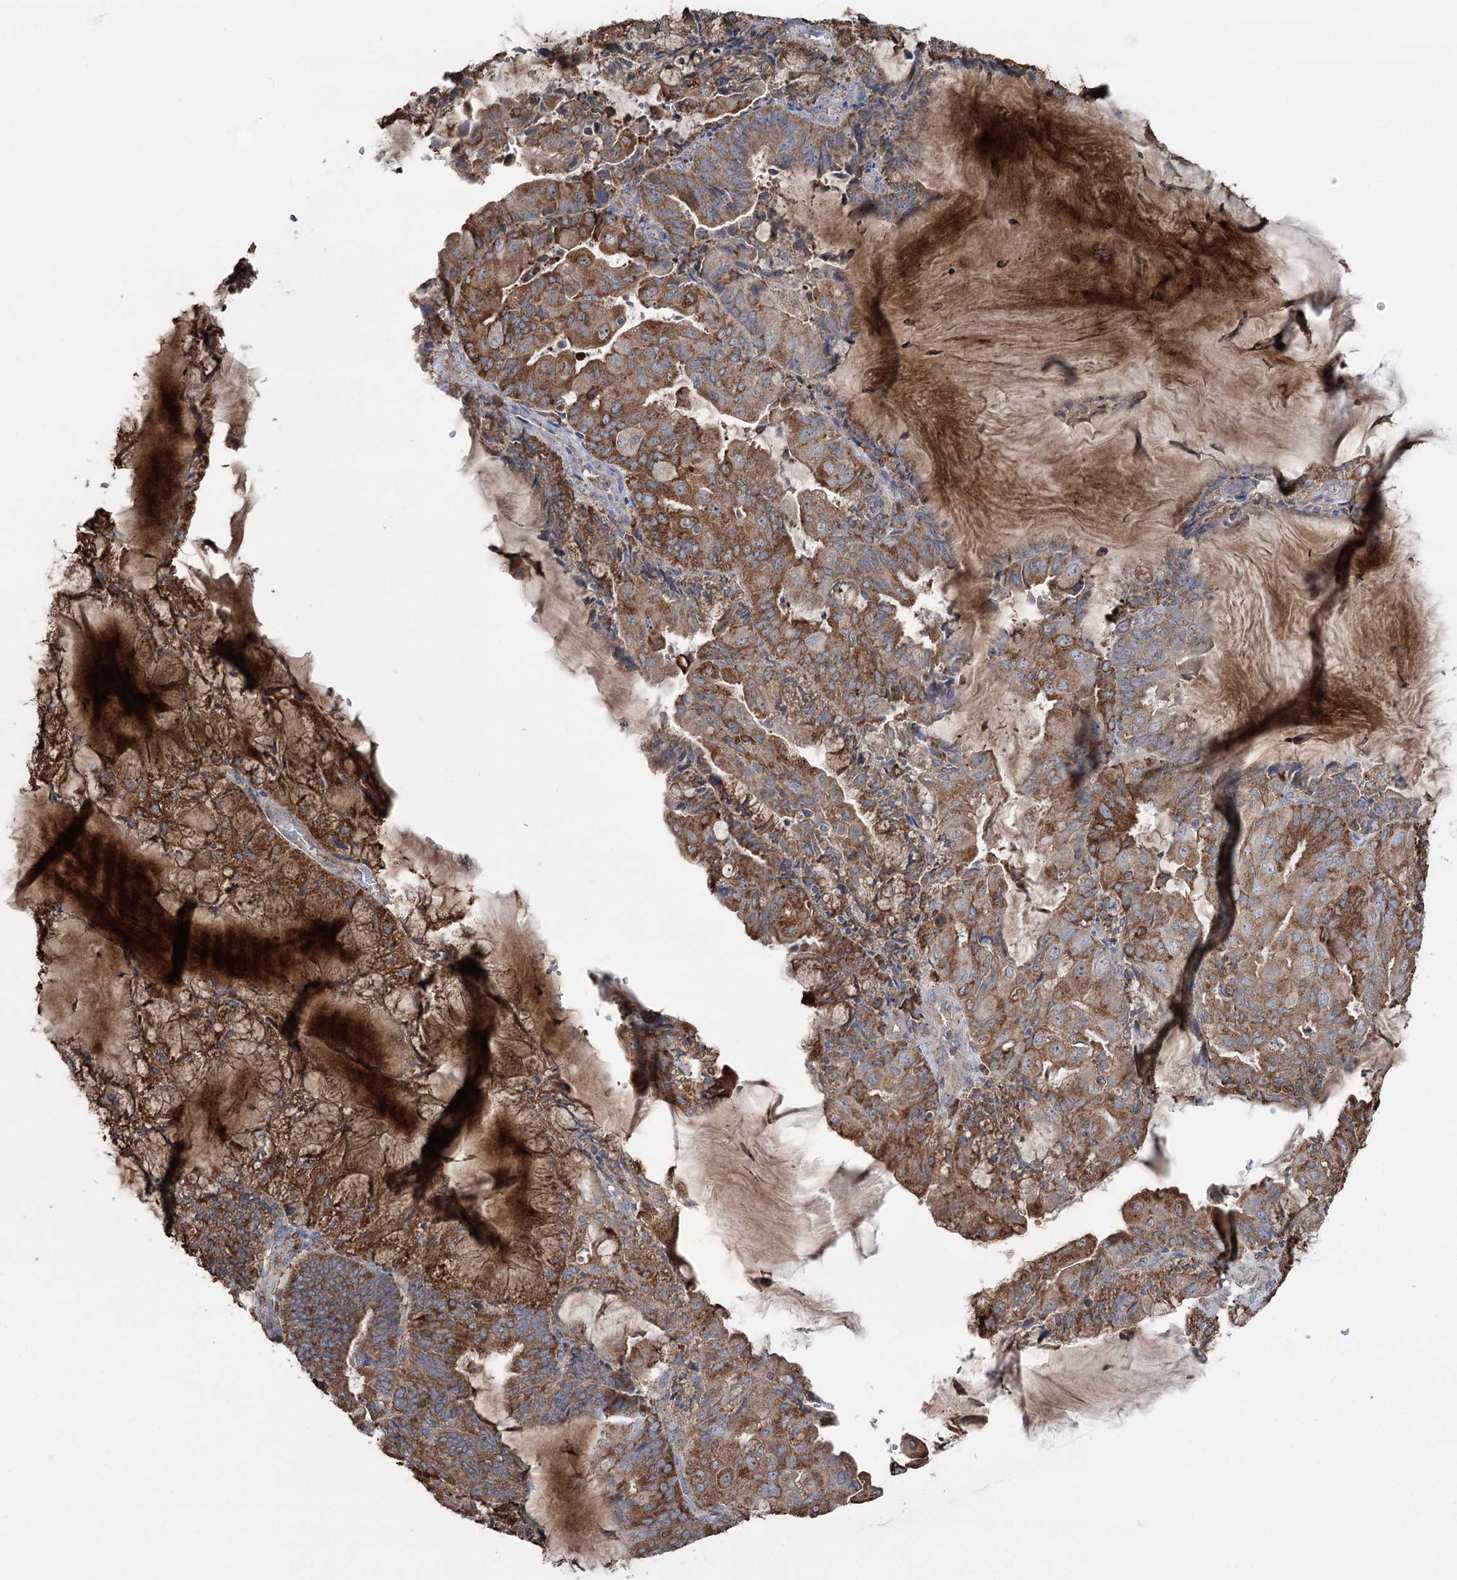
{"staining": {"intensity": "strong", "quantity": ">75%", "location": "cytoplasmic/membranous"}, "tissue": "endometrial cancer", "cell_type": "Tumor cells", "image_type": "cancer", "snomed": [{"axis": "morphology", "description": "Adenocarcinoma, NOS"}, {"axis": "topography", "description": "Endometrium"}], "caption": "Human endometrial cancer stained for a protein (brown) displays strong cytoplasmic/membranous positive expression in about >75% of tumor cells.", "gene": "TRIM71", "patient": {"sex": "female", "age": 81}}